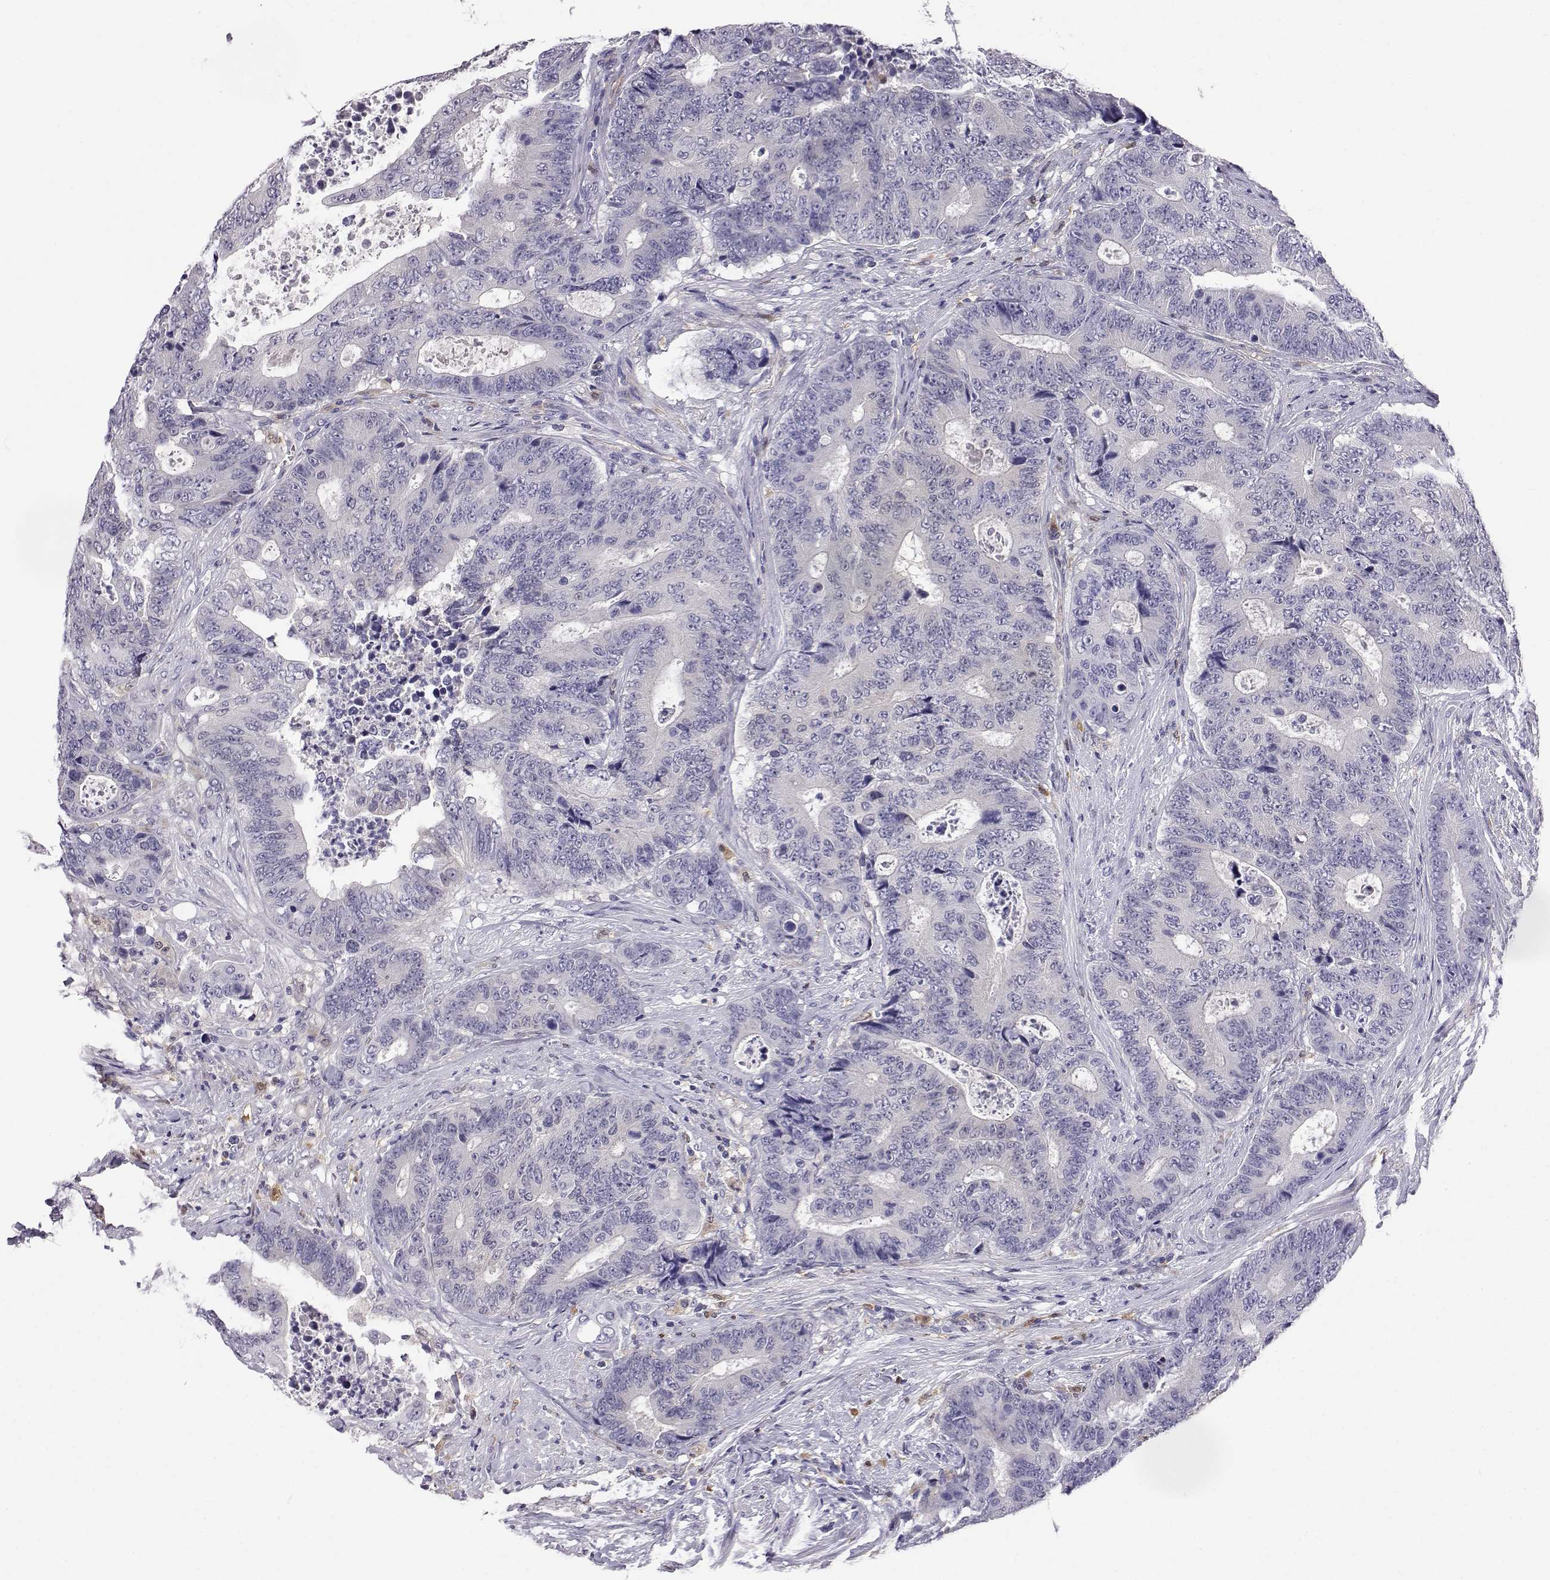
{"staining": {"intensity": "negative", "quantity": "none", "location": "none"}, "tissue": "colorectal cancer", "cell_type": "Tumor cells", "image_type": "cancer", "snomed": [{"axis": "morphology", "description": "Adenocarcinoma, NOS"}, {"axis": "topography", "description": "Colon"}], "caption": "This is an IHC image of human colorectal cancer (adenocarcinoma). There is no staining in tumor cells.", "gene": "AKR1B1", "patient": {"sex": "female", "age": 48}}